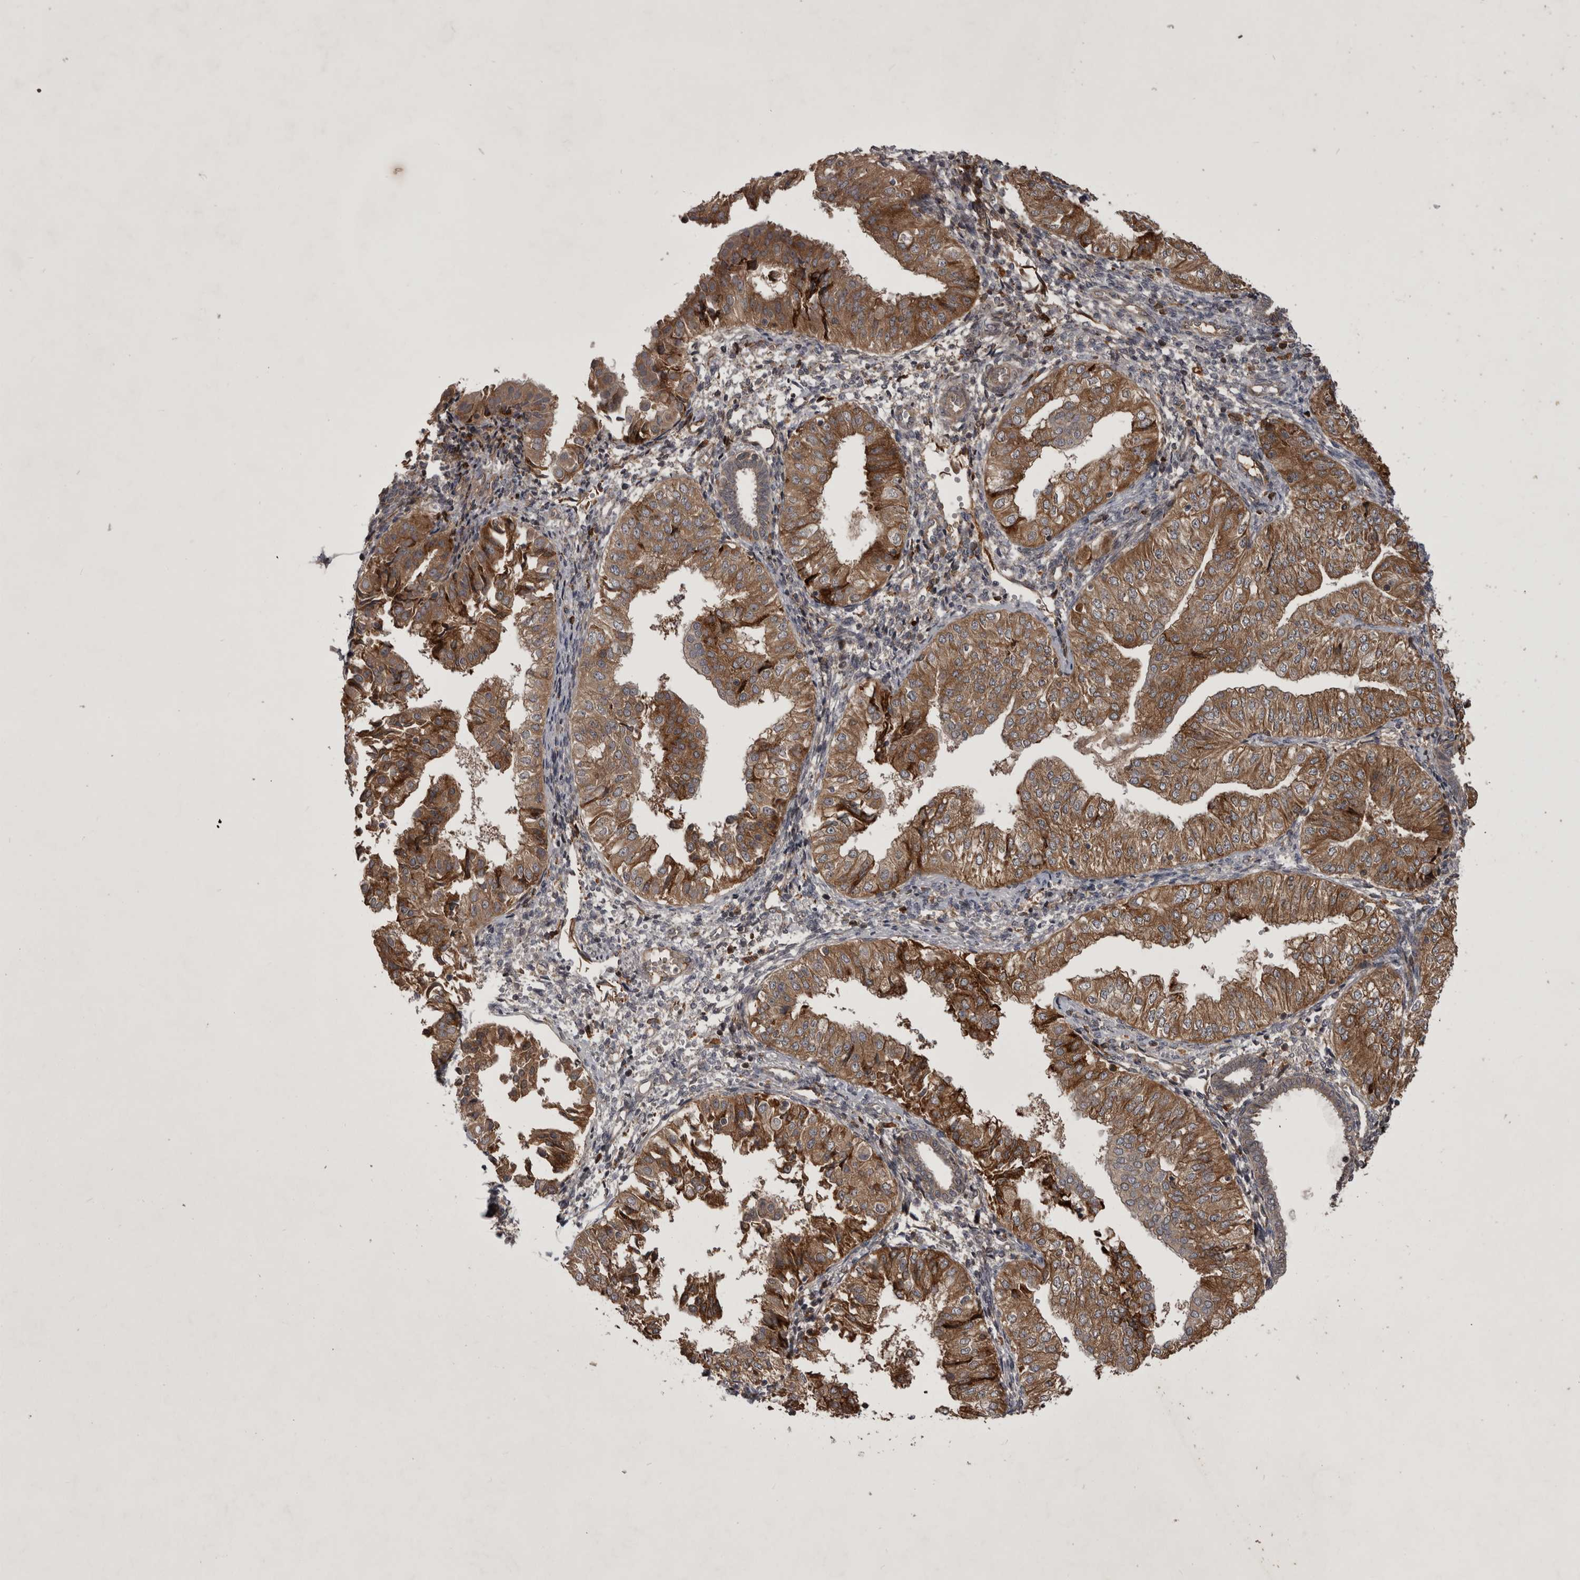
{"staining": {"intensity": "moderate", "quantity": ">75%", "location": "cytoplasmic/membranous"}, "tissue": "endometrial cancer", "cell_type": "Tumor cells", "image_type": "cancer", "snomed": [{"axis": "morphology", "description": "Normal tissue, NOS"}, {"axis": "morphology", "description": "Adenocarcinoma, NOS"}, {"axis": "topography", "description": "Endometrium"}], "caption": "An image showing moderate cytoplasmic/membranous staining in approximately >75% of tumor cells in endometrial adenocarcinoma, as visualized by brown immunohistochemical staining.", "gene": "RAB3GAP2", "patient": {"sex": "female", "age": 53}}